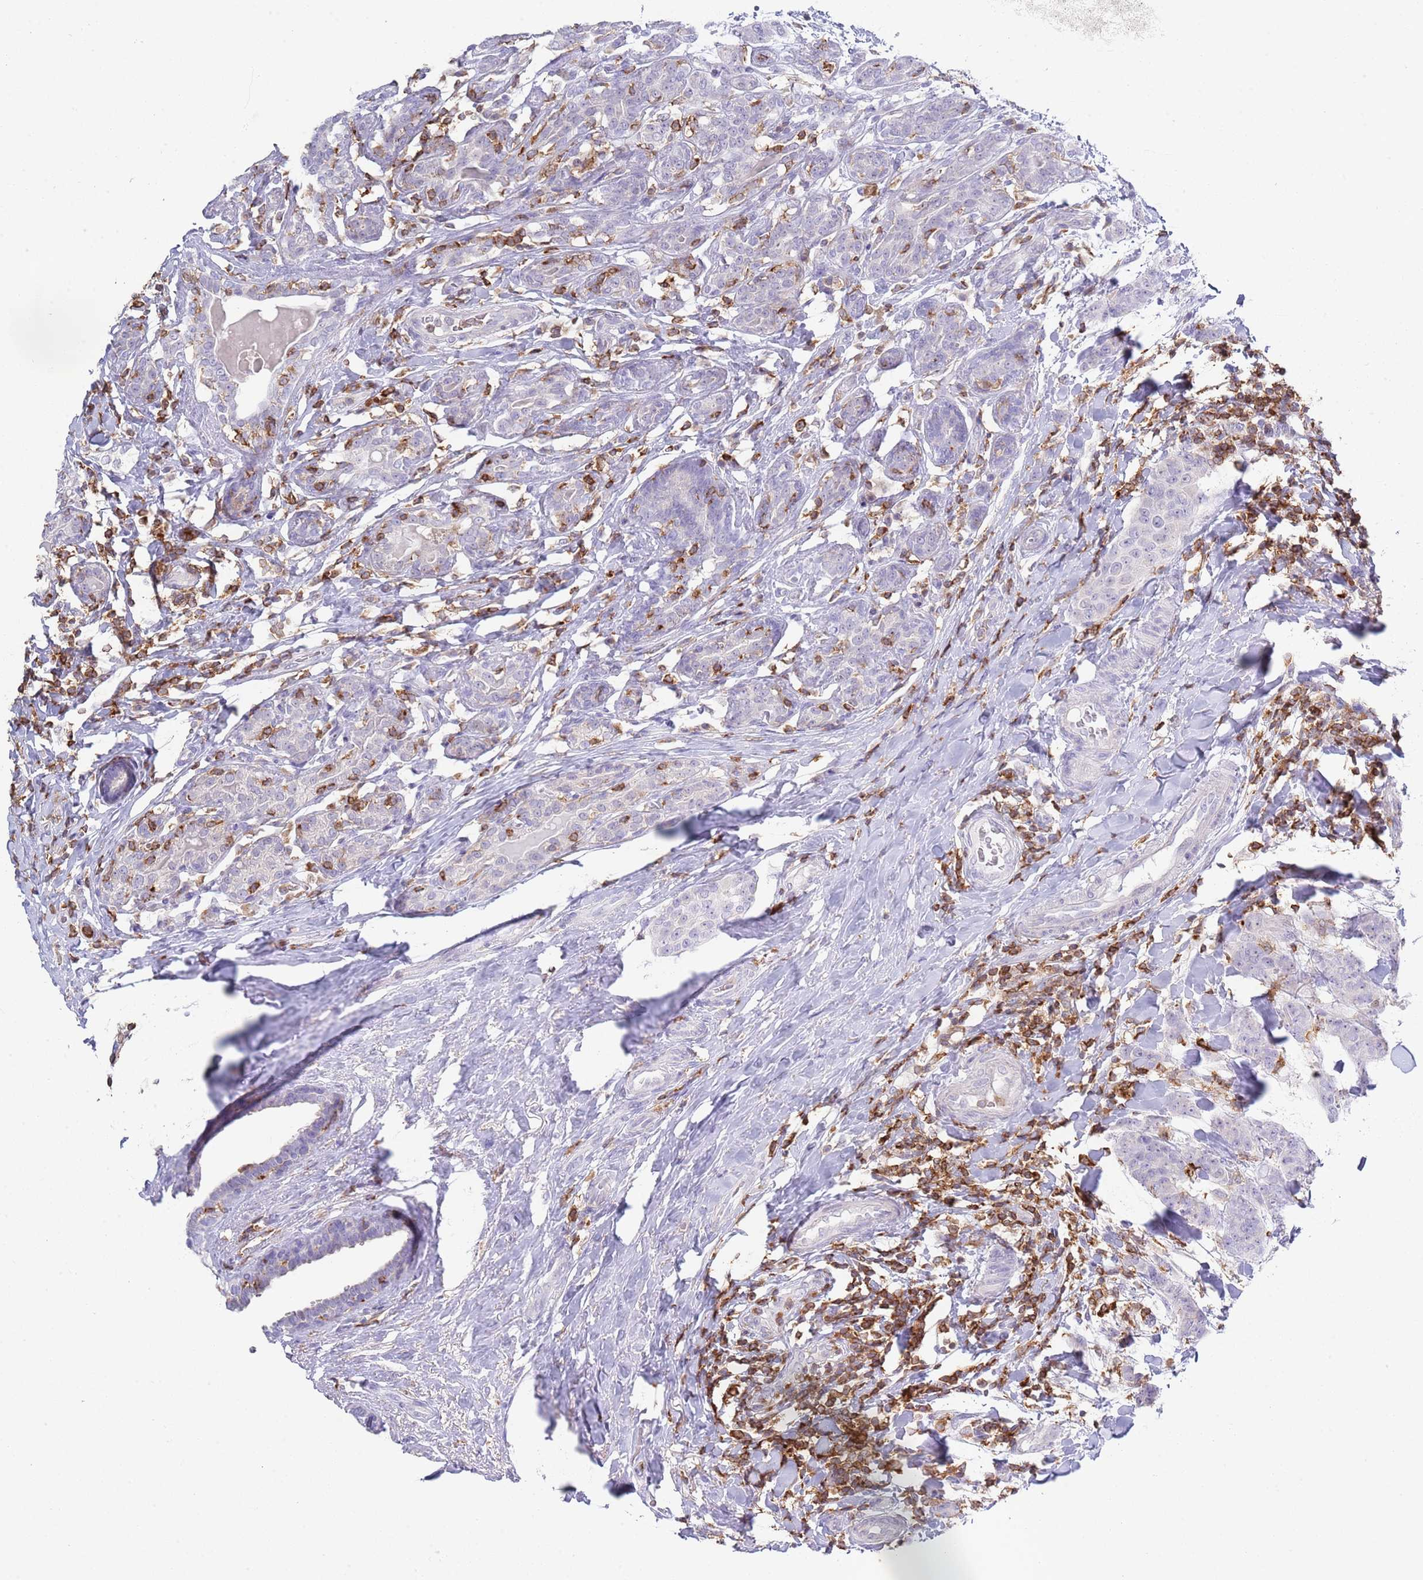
{"staining": {"intensity": "negative", "quantity": "none", "location": "none"}, "tissue": "breast cancer", "cell_type": "Tumor cells", "image_type": "cancer", "snomed": [{"axis": "morphology", "description": "Duct carcinoma"}, {"axis": "topography", "description": "Breast"}], "caption": "Tumor cells are negative for protein expression in human breast cancer (intraductal carcinoma).", "gene": "LPXN", "patient": {"sex": "female", "age": 40}}